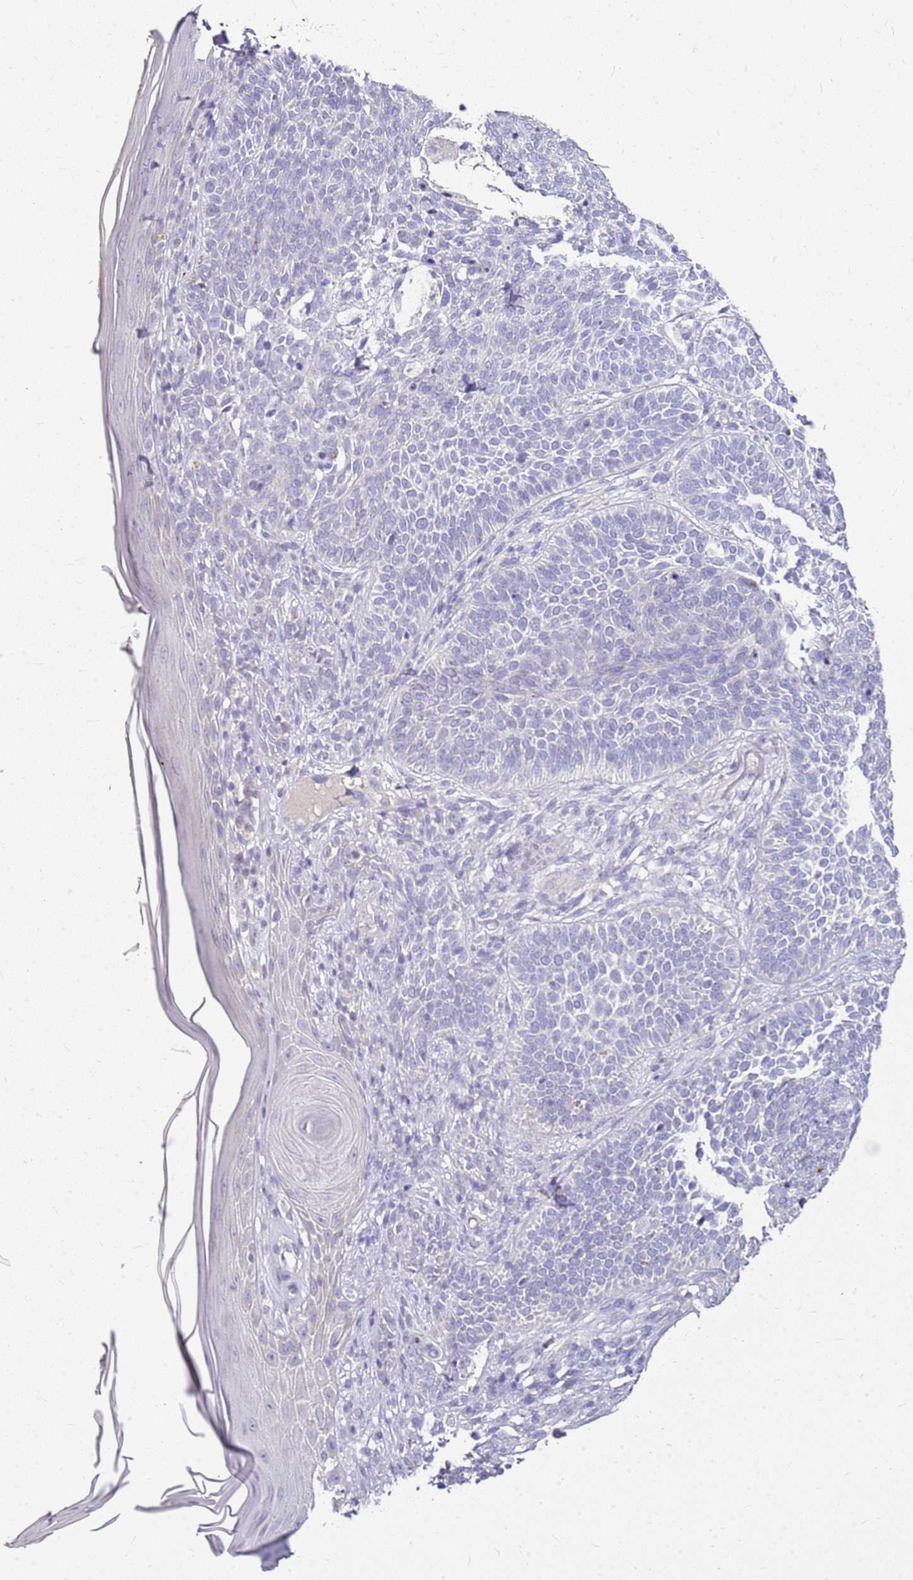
{"staining": {"intensity": "negative", "quantity": "none", "location": "none"}, "tissue": "skin cancer", "cell_type": "Tumor cells", "image_type": "cancer", "snomed": [{"axis": "morphology", "description": "Basal cell carcinoma"}, {"axis": "topography", "description": "Skin"}], "caption": "Immunohistochemistry (IHC) photomicrograph of skin basal cell carcinoma stained for a protein (brown), which demonstrates no expression in tumor cells.", "gene": "FABP2", "patient": {"sex": "male", "age": 85}}